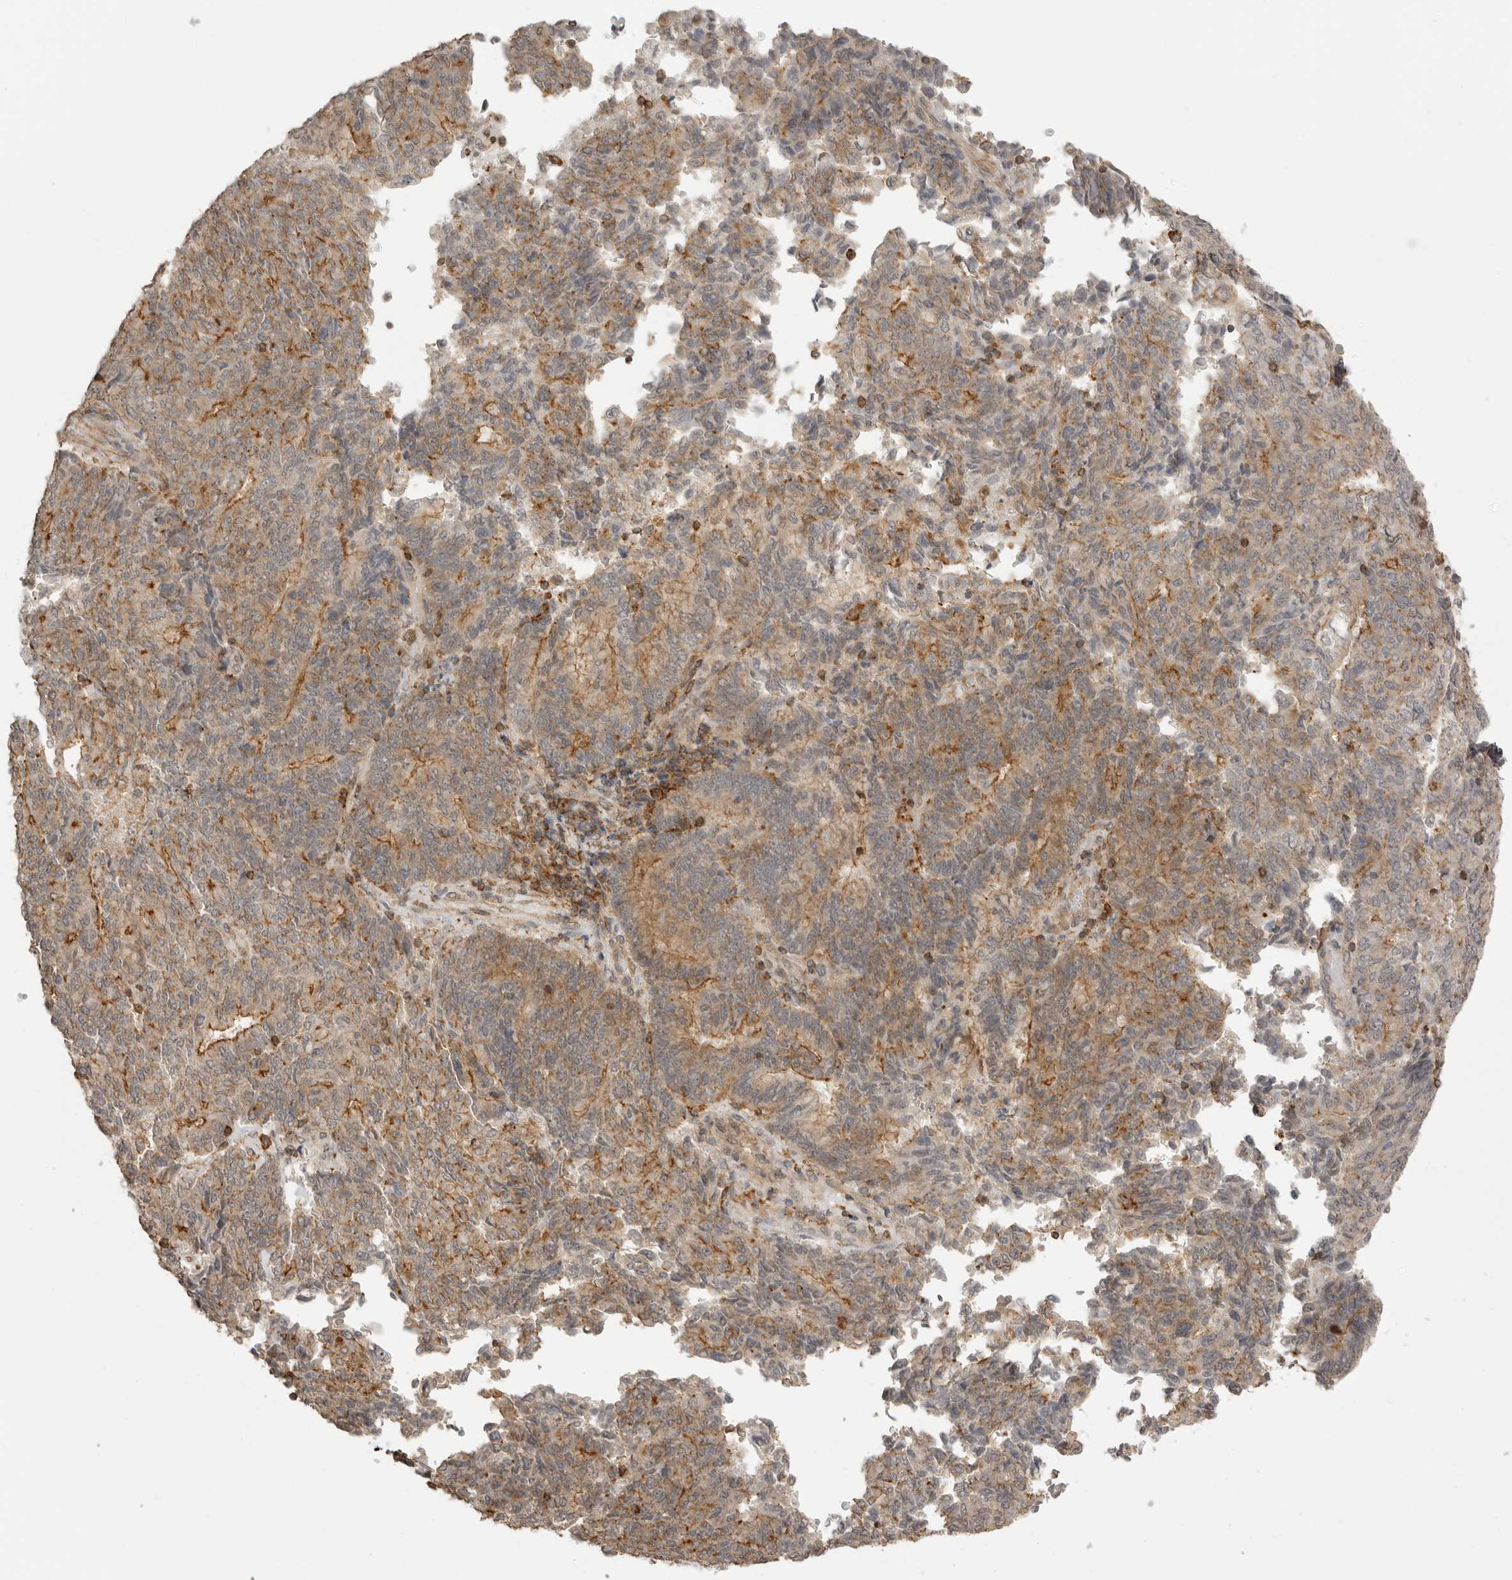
{"staining": {"intensity": "moderate", "quantity": ">75%", "location": "cytoplasmic/membranous"}, "tissue": "endometrial cancer", "cell_type": "Tumor cells", "image_type": "cancer", "snomed": [{"axis": "morphology", "description": "Adenocarcinoma, NOS"}, {"axis": "topography", "description": "Endometrium"}], "caption": "Tumor cells display moderate cytoplasmic/membranous staining in about >75% of cells in endometrial cancer (adenocarcinoma).", "gene": "GPC2", "patient": {"sex": "female", "age": 80}}